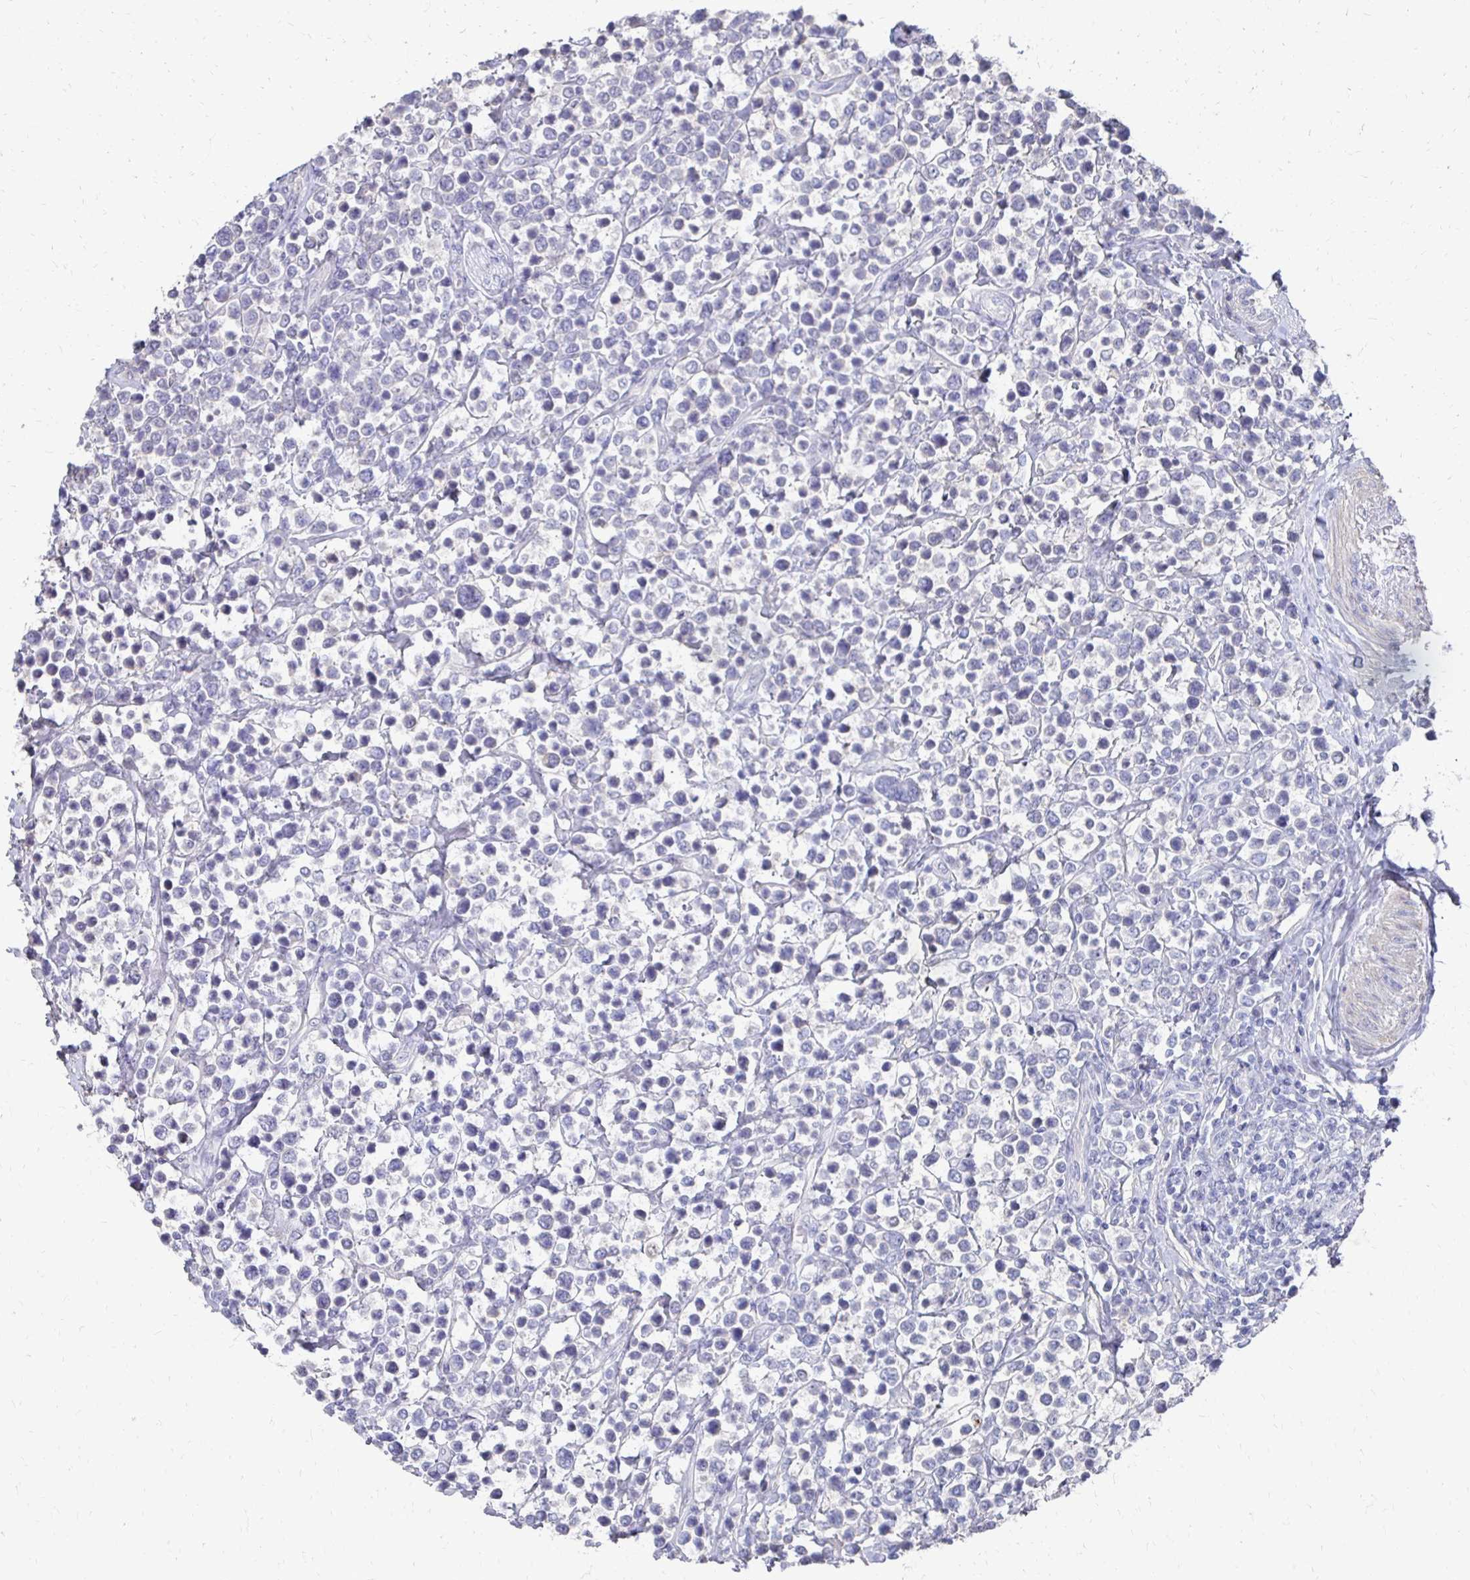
{"staining": {"intensity": "negative", "quantity": "none", "location": "none"}, "tissue": "lymphoma", "cell_type": "Tumor cells", "image_type": "cancer", "snomed": [{"axis": "morphology", "description": "Malignant lymphoma, non-Hodgkin's type, High grade"}, {"axis": "topography", "description": "Soft tissue"}], "caption": "A photomicrograph of lymphoma stained for a protein displays no brown staining in tumor cells.", "gene": "SYCP3", "patient": {"sex": "female", "age": 56}}